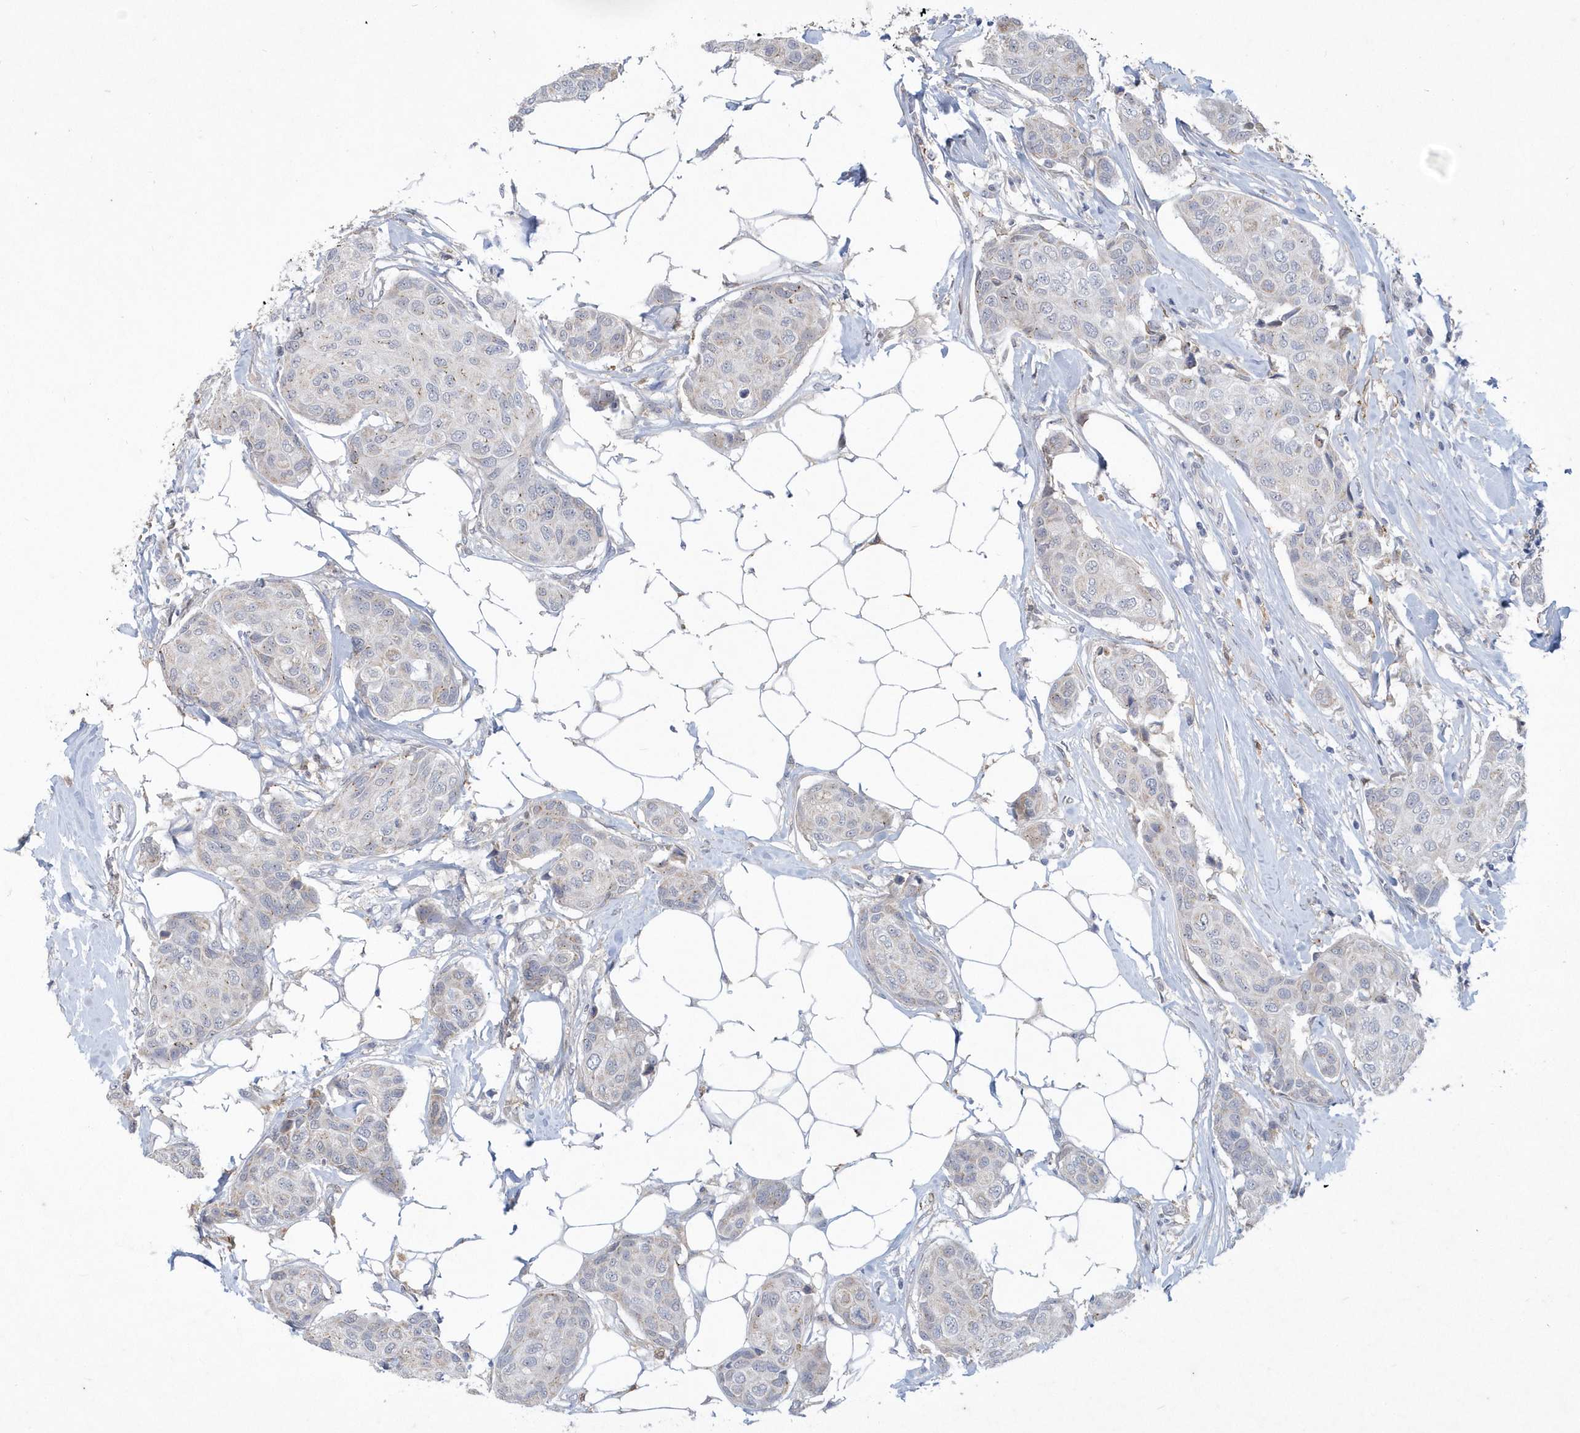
{"staining": {"intensity": "weak", "quantity": "<25%", "location": "cytoplasmic/membranous"}, "tissue": "breast cancer", "cell_type": "Tumor cells", "image_type": "cancer", "snomed": [{"axis": "morphology", "description": "Duct carcinoma"}, {"axis": "topography", "description": "Breast"}], "caption": "The micrograph reveals no staining of tumor cells in infiltrating ductal carcinoma (breast).", "gene": "TSPEAR", "patient": {"sex": "female", "age": 80}}